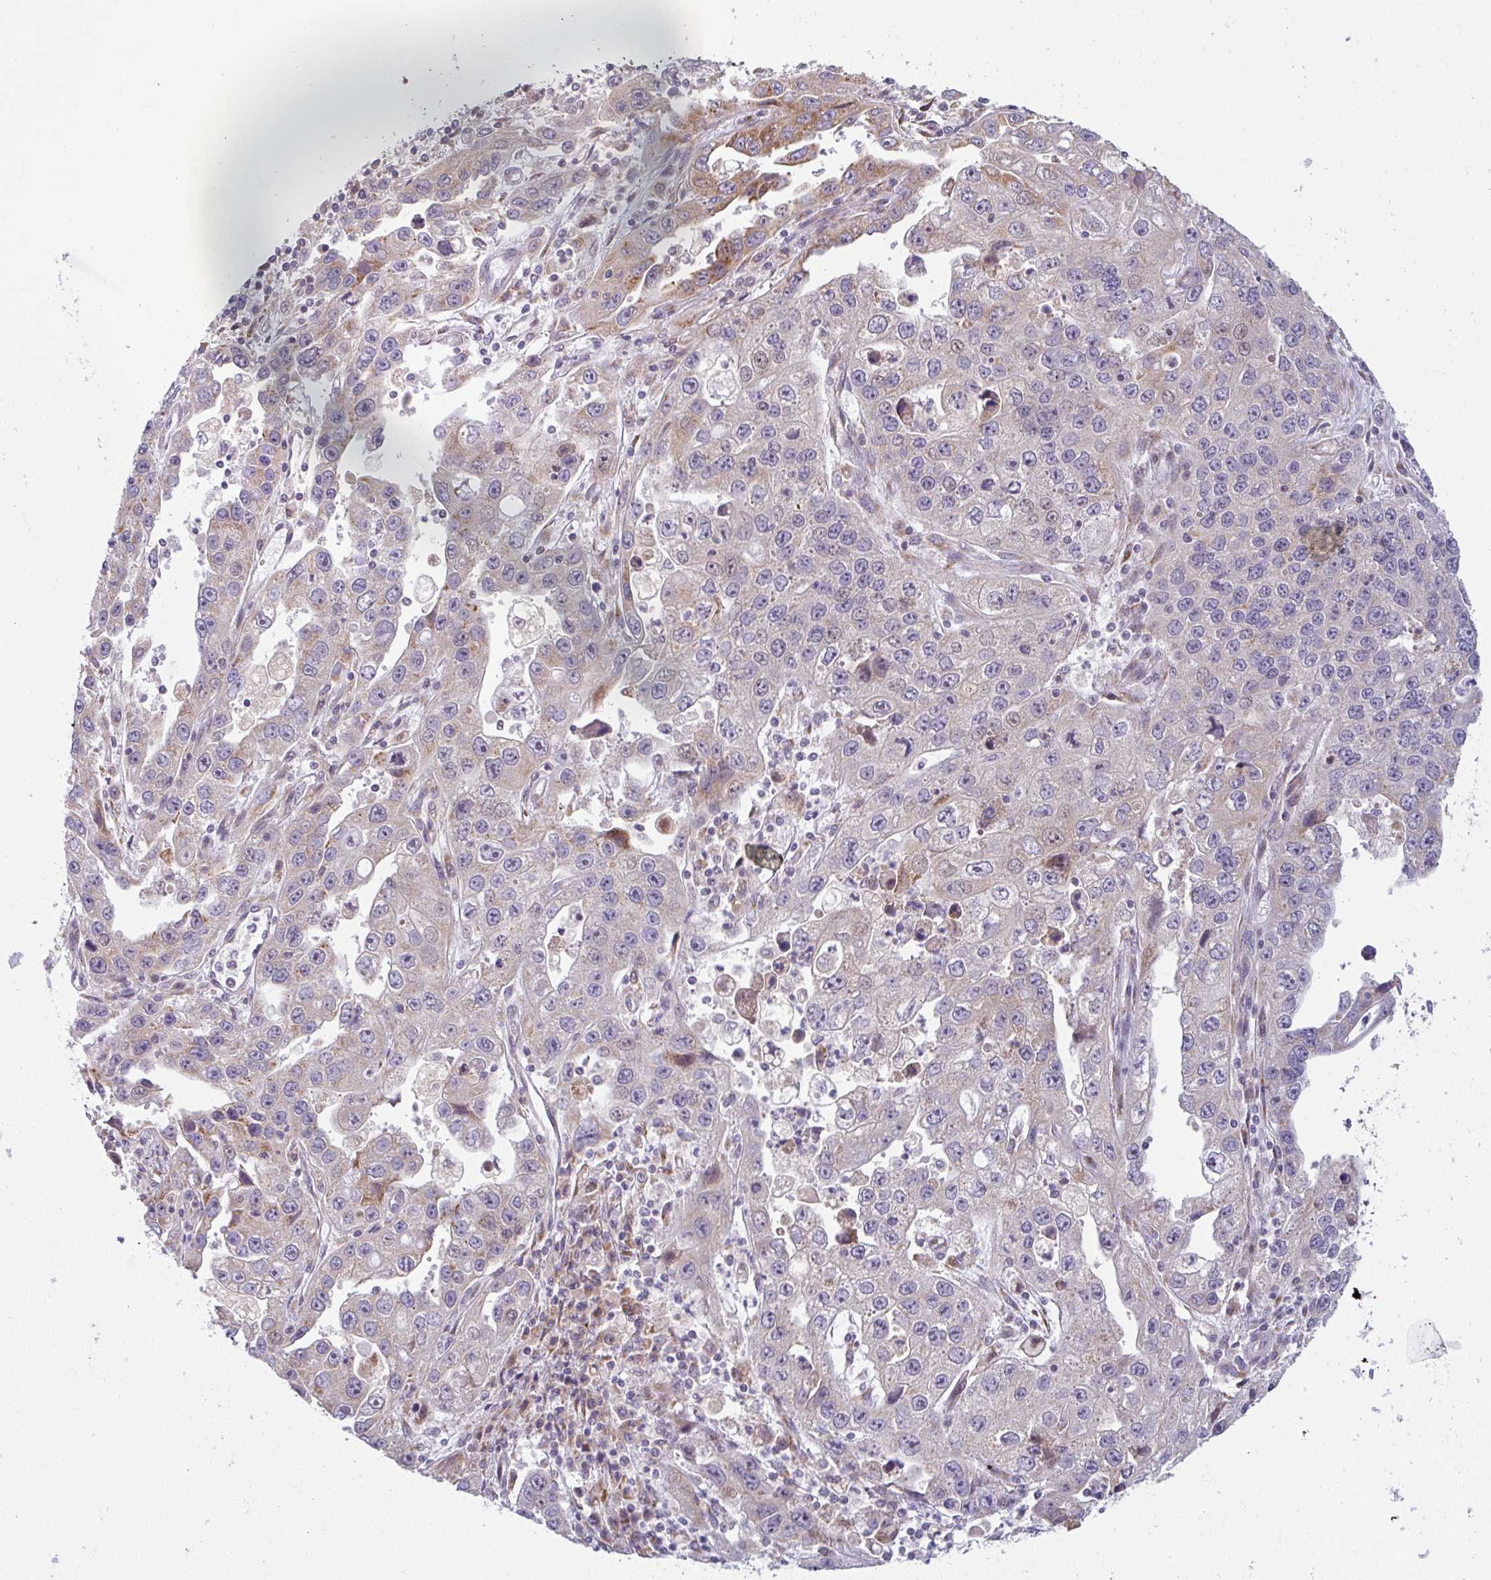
{"staining": {"intensity": "moderate", "quantity": "<25%", "location": "cytoplasmic/membranous"}, "tissue": "endometrial cancer", "cell_type": "Tumor cells", "image_type": "cancer", "snomed": [{"axis": "morphology", "description": "Adenocarcinoma, NOS"}, {"axis": "topography", "description": "Uterus"}], "caption": "There is low levels of moderate cytoplasmic/membranous expression in tumor cells of endometrial adenocarcinoma, as demonstrated by immunohistochemical staining (brown color).", "gene": "MOB1A", "patient": {"sex": "female", "age": 62}}